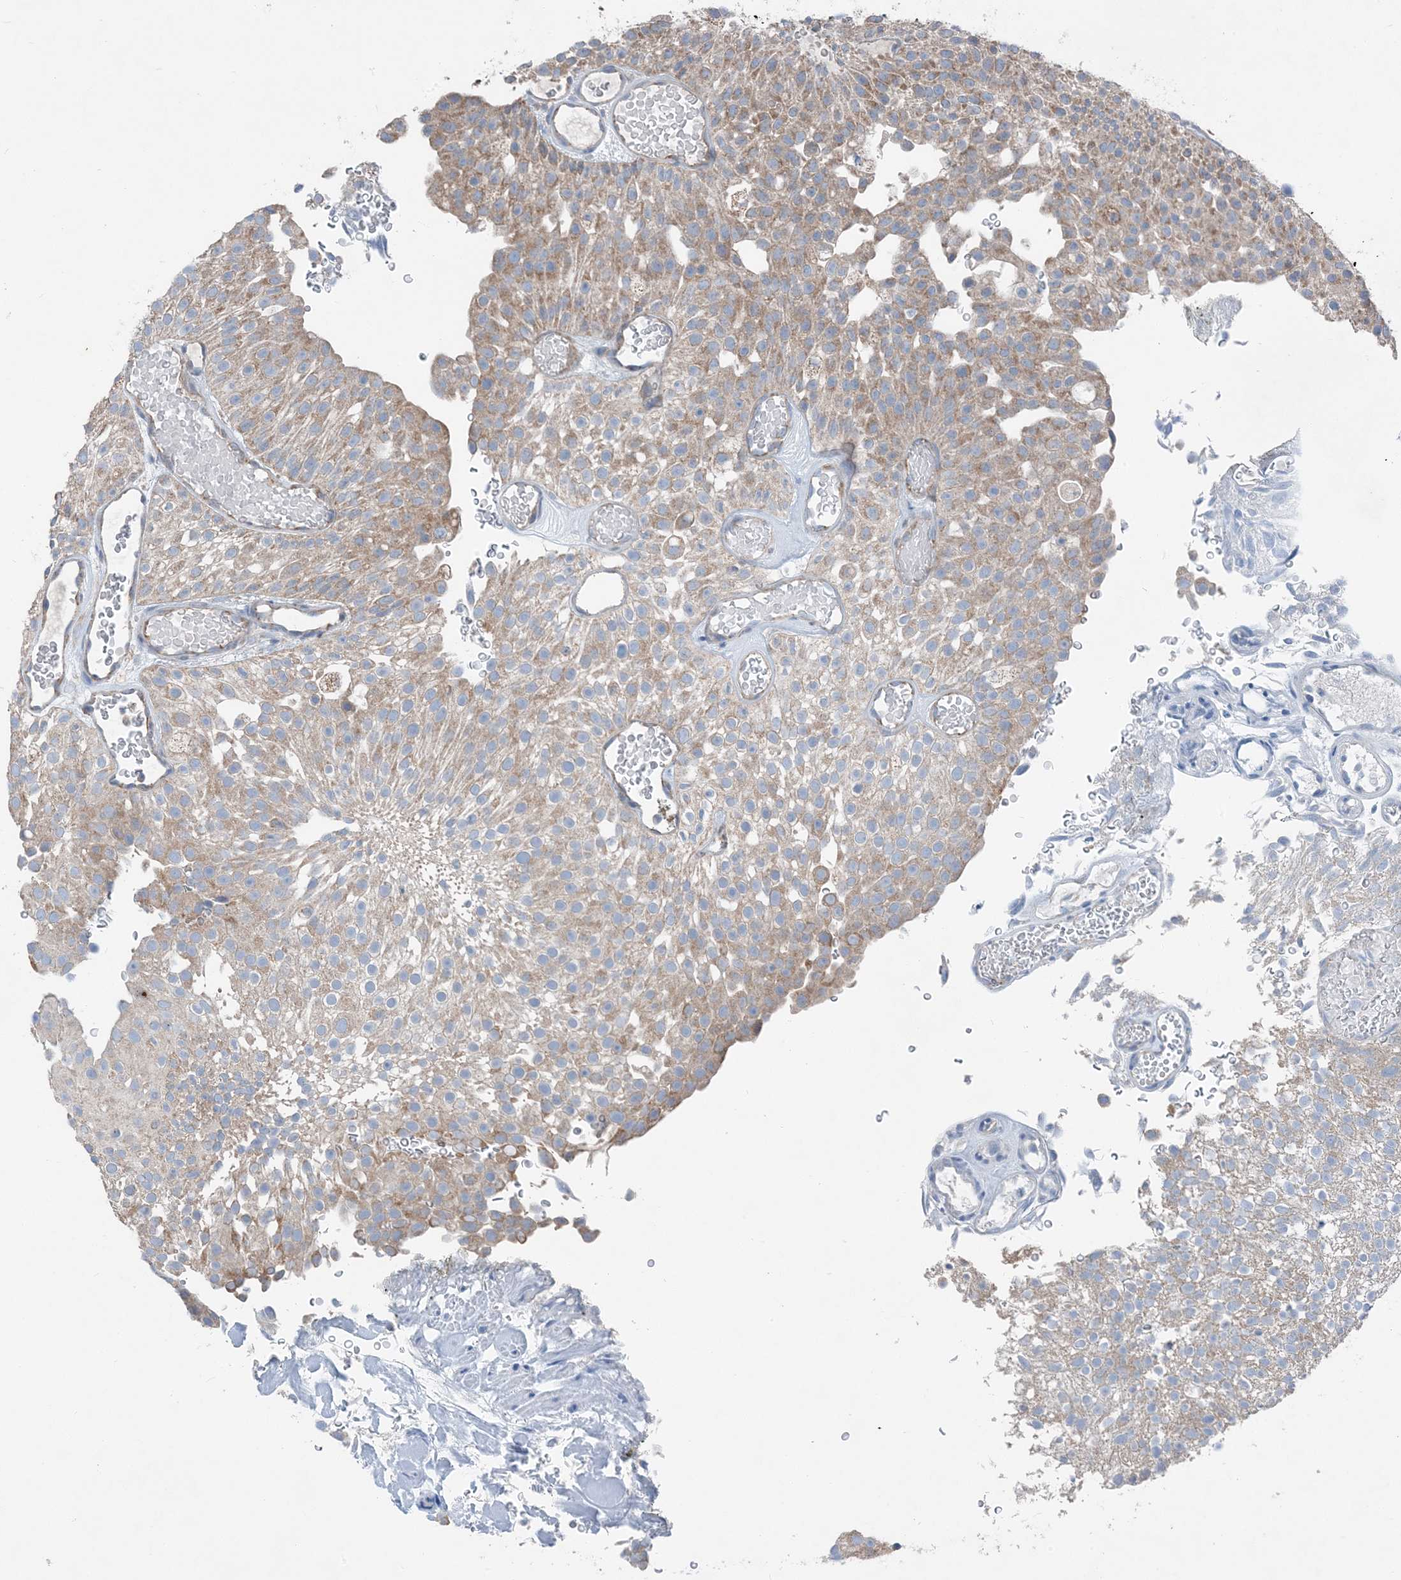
{"staining": {"intensity": "moderate", "quantity": ">75%", "location": "cytoplasmic/membranous"}, "tissue": "urothelial cancer", "cell_type": "Tumor cells", "image_type": "cancer", "snomed": [{"axis": "morphology", "description": "Urothelial carcinoma, Low grade"}, {"axis": "topography", "description": "Urinary bladder"}], "caption": "Urothelial cancer was stained to show a protein in brown. There is medium levels of moderate cytoplasmic/membranous expression in about >75% of tumor cells. (Stains: DAB (3,3'-diaminobenzidine) in brown, nuclei in blue, Microscopy: brightfield microscopy at high magnification).", "gene": "DHX30", "patient": {"sex": "male", "age": 78}}